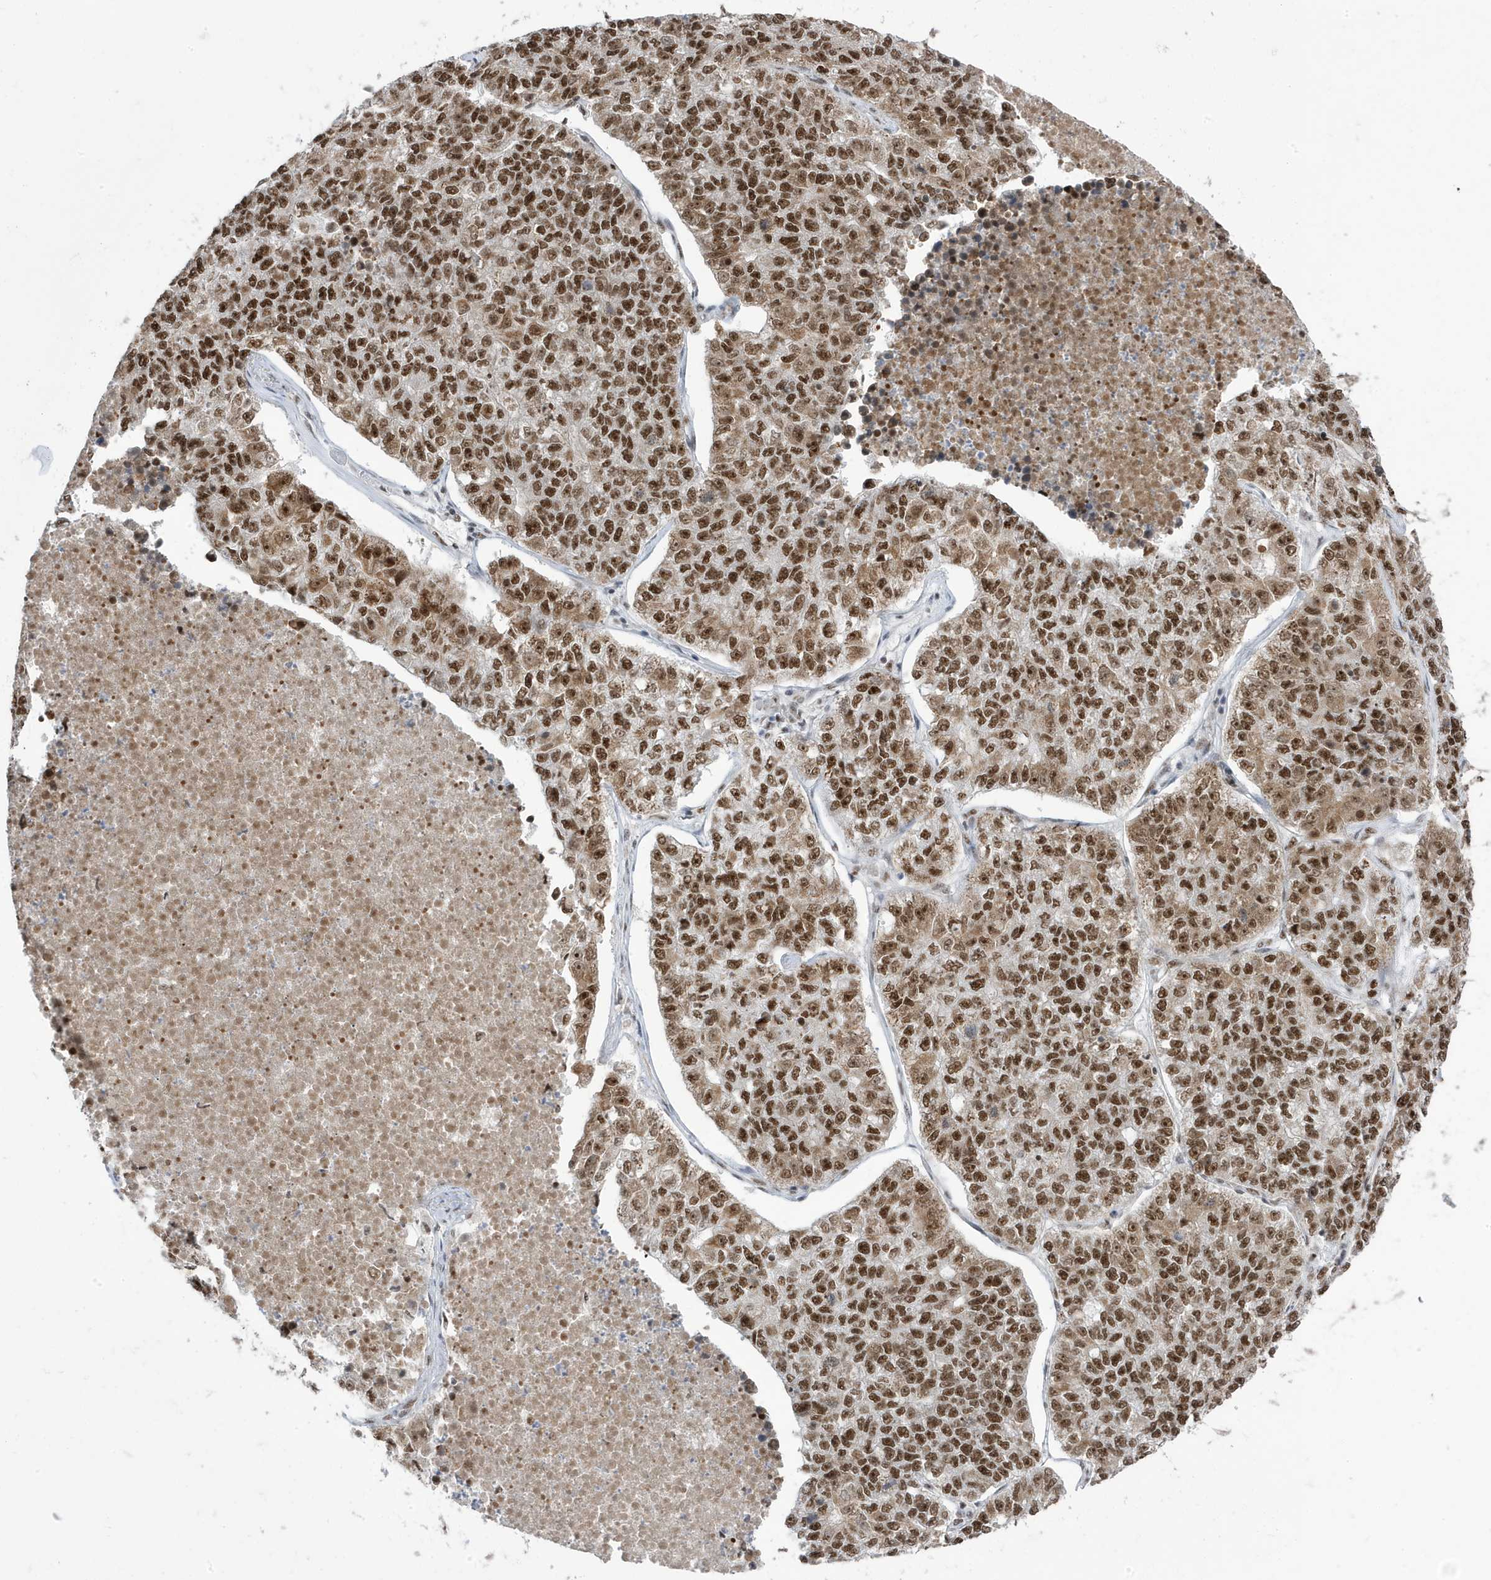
{"staining": {"intensity": "strong", "quantity": ">75%", "location": "nuclear"}, "tissue": "lung cancer", "cell_type": "Tumor cells", "image_type": "cancer", "snomed": [{"axis": "morphology", "description": "Adenocarcinoma, NOS"}, {"axis": "topography", "description": "Lung"}], "caption": "An image showing strong nuclear positivity in approximately >75% of tumor cells in adenocarcinoma (lung), as visualized by brown immunohistochemical staining.", "gene": "MTREX", "patient": {"sex": "male", "age": 49}}